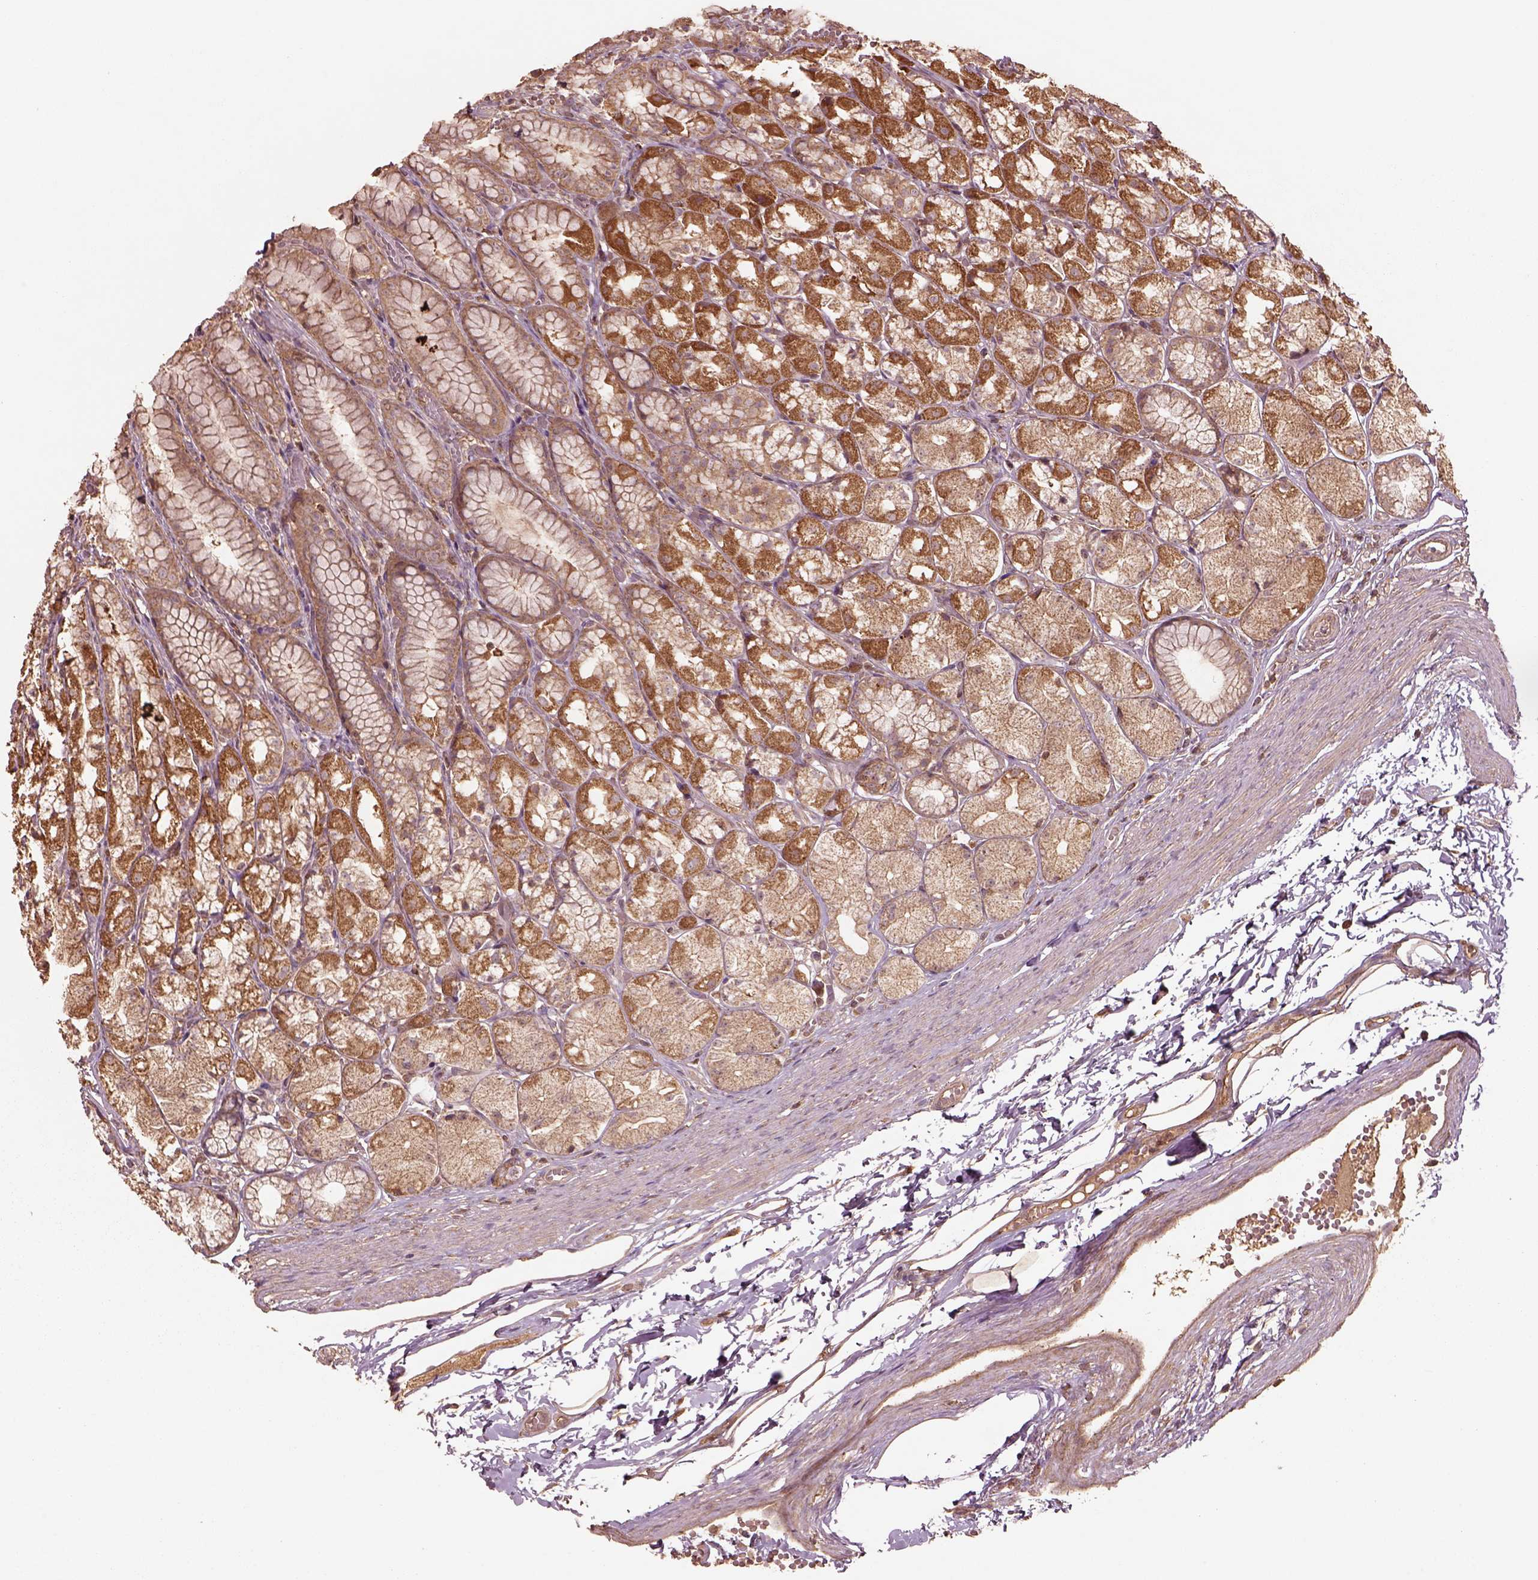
{"staining": {"intensity": "strong", "quantity": "25%-75%", "location": "cytoplasmic/membranous"}, "tissue": "stomach", "cell_type": "Glandular cells", "image_type": "normal", "snomed": [{"axis": "morphology", "description": "Normal tissue, NOS"}, {"axis": "topography", "description": "Stomach"}], "caption": "Protein expression analysis of normal stomach shows strong cytoplasmic/membranous expression in about 25%-75% of glandular cells. (Stains: DAB (3,3'-diaminobenzidine) in brown, nuclei in blue, Microscopy: brightfield microscopy at high magnification).", "gene": "TRADD", "patient": {"sex": "male", "age": 70}}